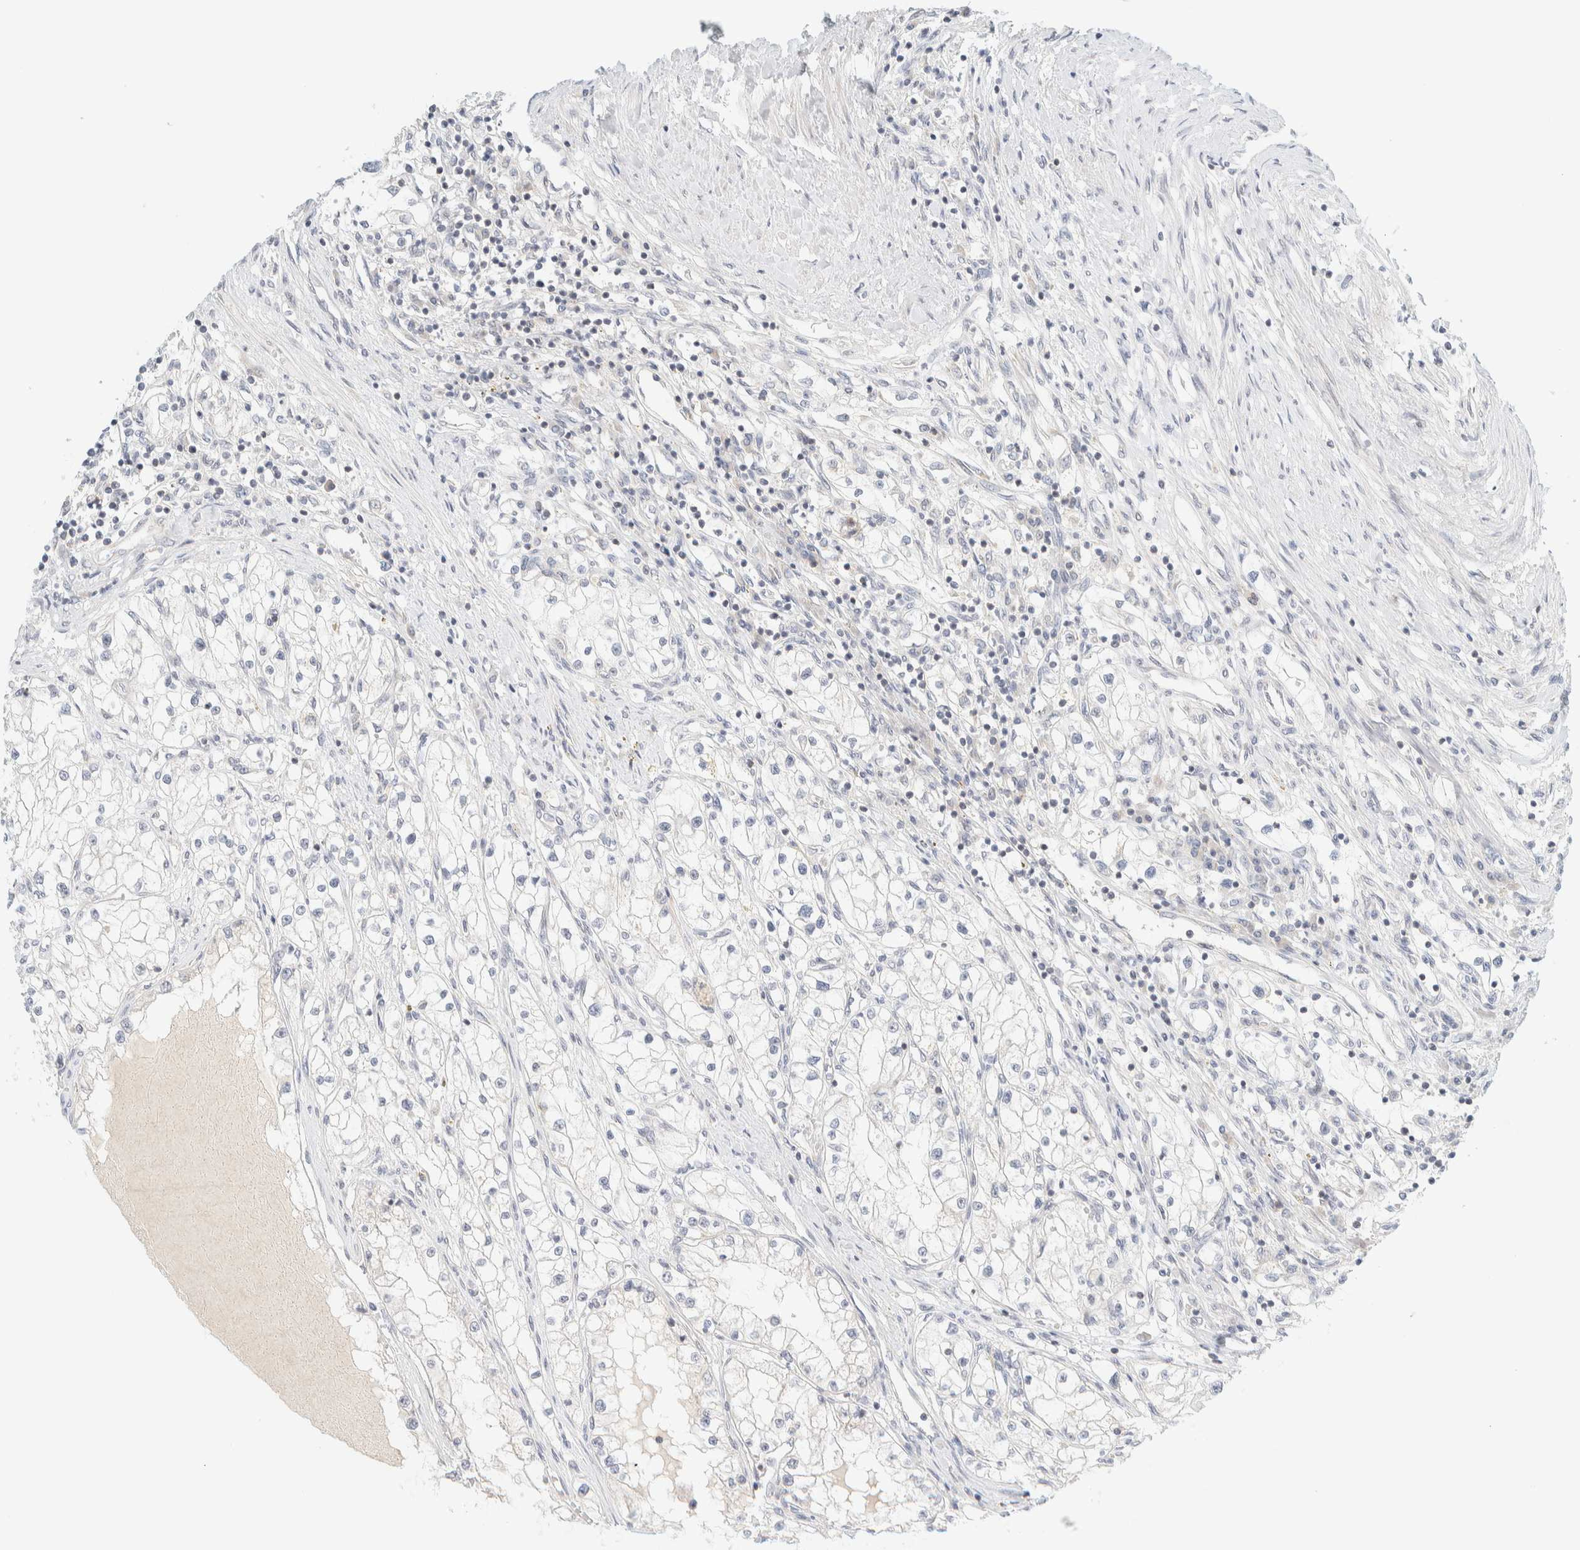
{"staining": {"intensity": "negative", "quantity": "none", "location": "none"}, "tissue": "renal cancer", "cell_type": "Tumor cells", "image_type": "cancer", "snomed": [{"axis": "morphology", "description": "Adenocarcinoma, NOS"}, {"axis": "topography", "description": "Kidney"}], "caption": "IHC image of adenocarcinoma (renal) stained for a protein (brown), which shows no staining in tumor cells.", "gene": "PCYT2", "patient": {"sex": "male", "age": 68}}